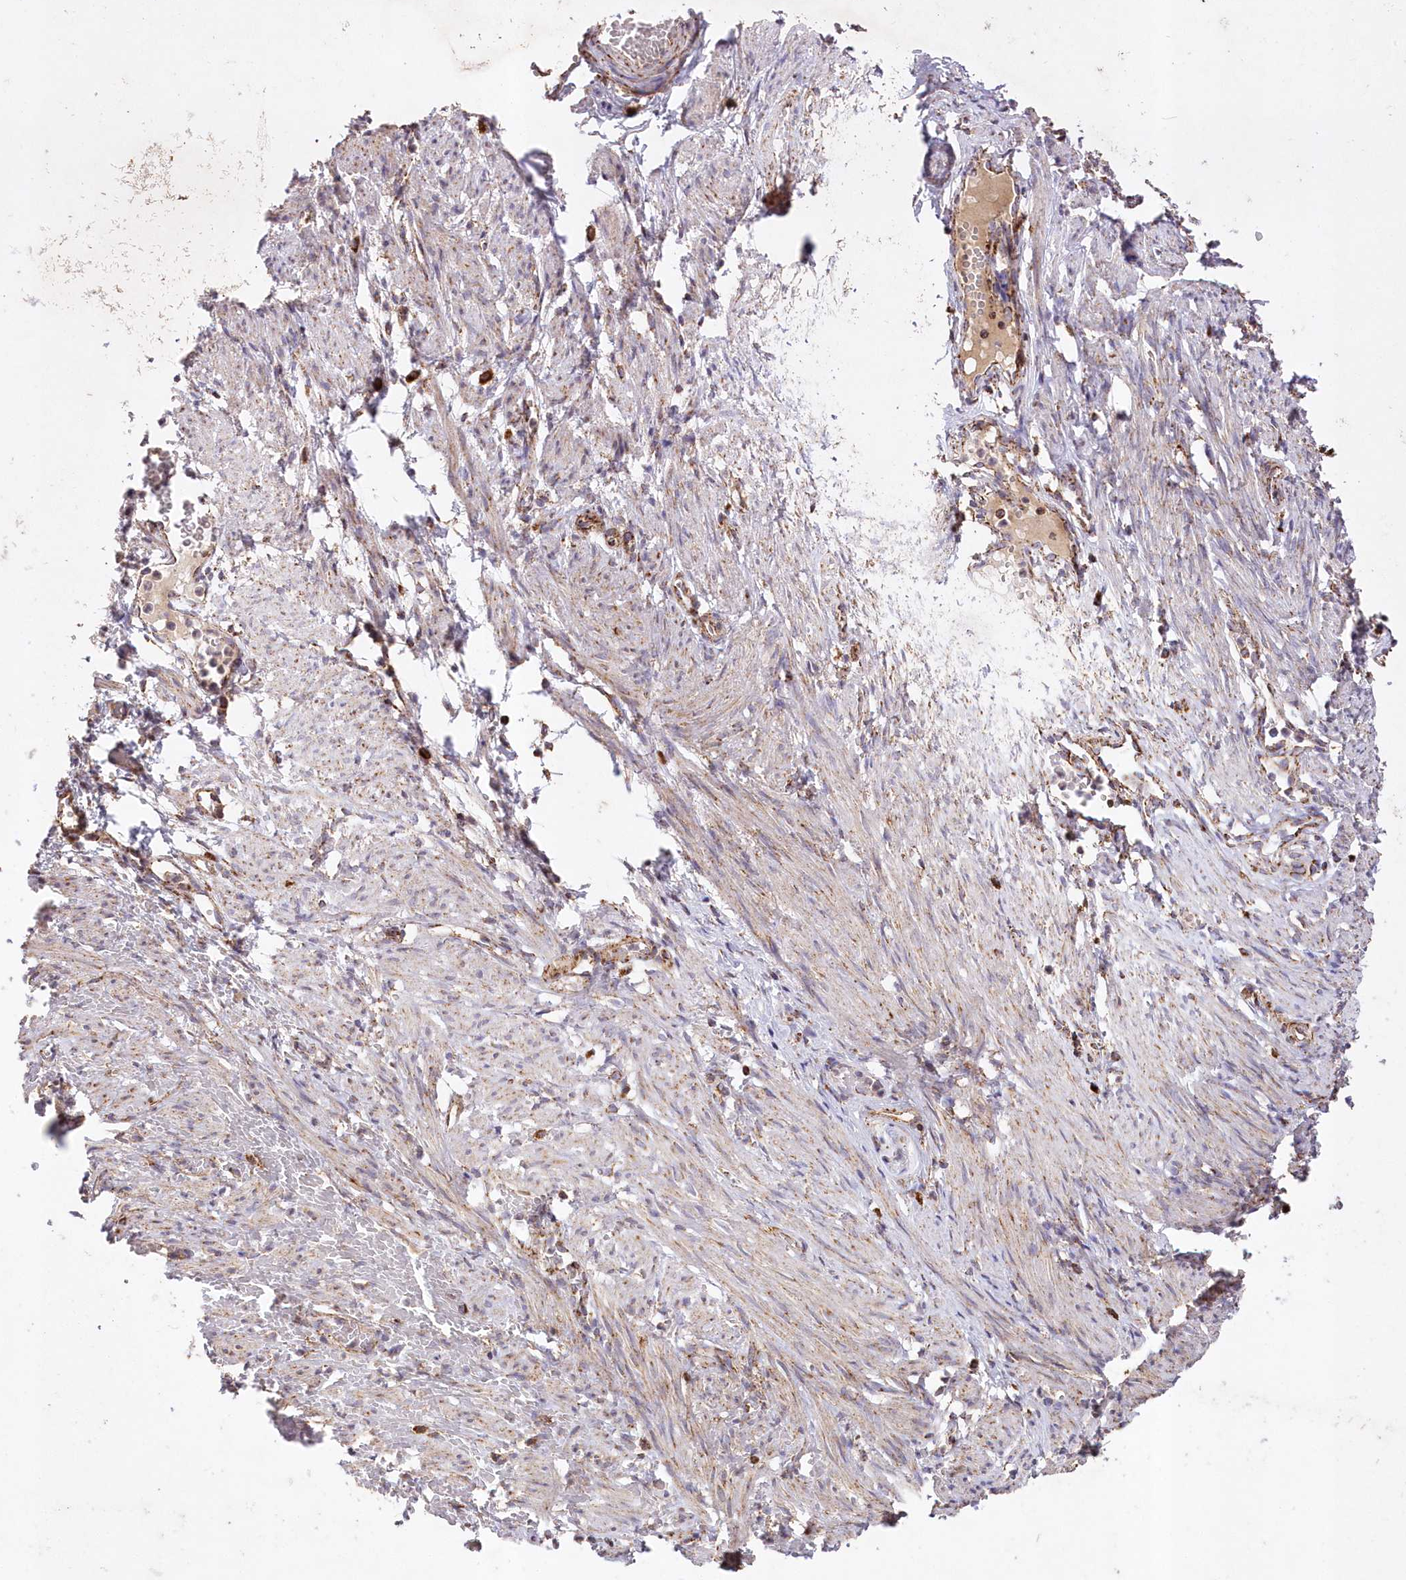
{"staining": {"intensity": "moderate", "quantity": ">75%", "location": "cytoplasmic/membranous"}, "tissue": "soft tissue", "cell_type": "Fibroblasts", "image_type": "normal", "snomed": [{"axis": "morphology", "description": "Normal tissue, NOS"}, {"axis": "topography", "description": "Smooth muscle"}, {"axis": "topography", "description": "Peripheral nerve tissue"}], "caption": "A brown stain shows moderate cytoplasmic/membranous expression of a protein in fibroblasts of normal human soft tissue. Immunohistochemistry (ihc) stains the protein in brown and the nuclei are stained blue.", "gene": "ASNSD1", "patient": {"sex": "female", "age": 39}}